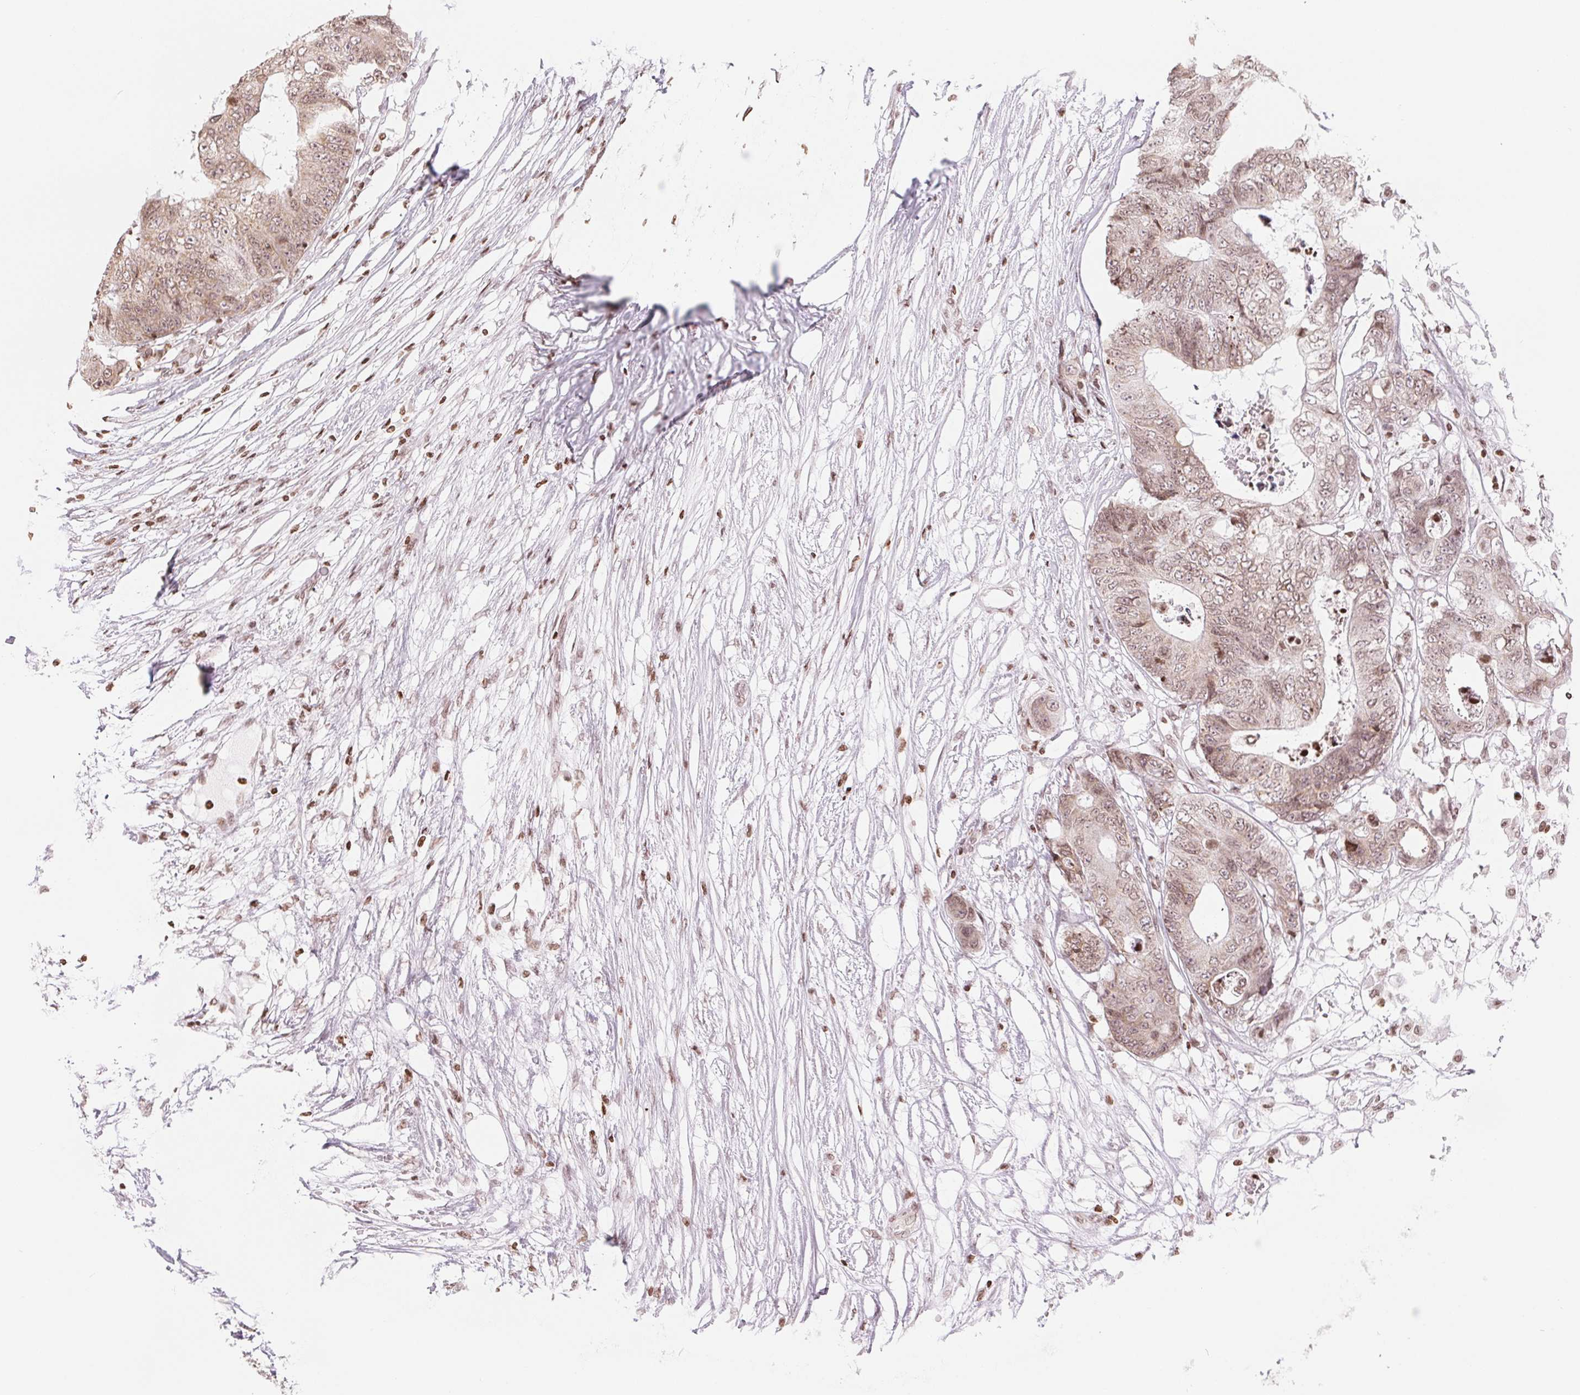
{"staining": {"intensity": "moderate", "quantity": ">75%", "location": "nuclear"}, "tissue": "colorectal cancer", "cell_type": "Tumor cells", "image_type": "cancer", "snomed": [{"axis": "morphology", "description": "Adenocarcinoma, NOS"}, {"axis": "topography", "description": "Colon"}], "caption": "The immunohistochemical stain shows moderate nuclear positivity in tumor cells of colorectal cancer tissue.", "gene": "SMIM12", "patient": {"sex": "female", "age": 48}}